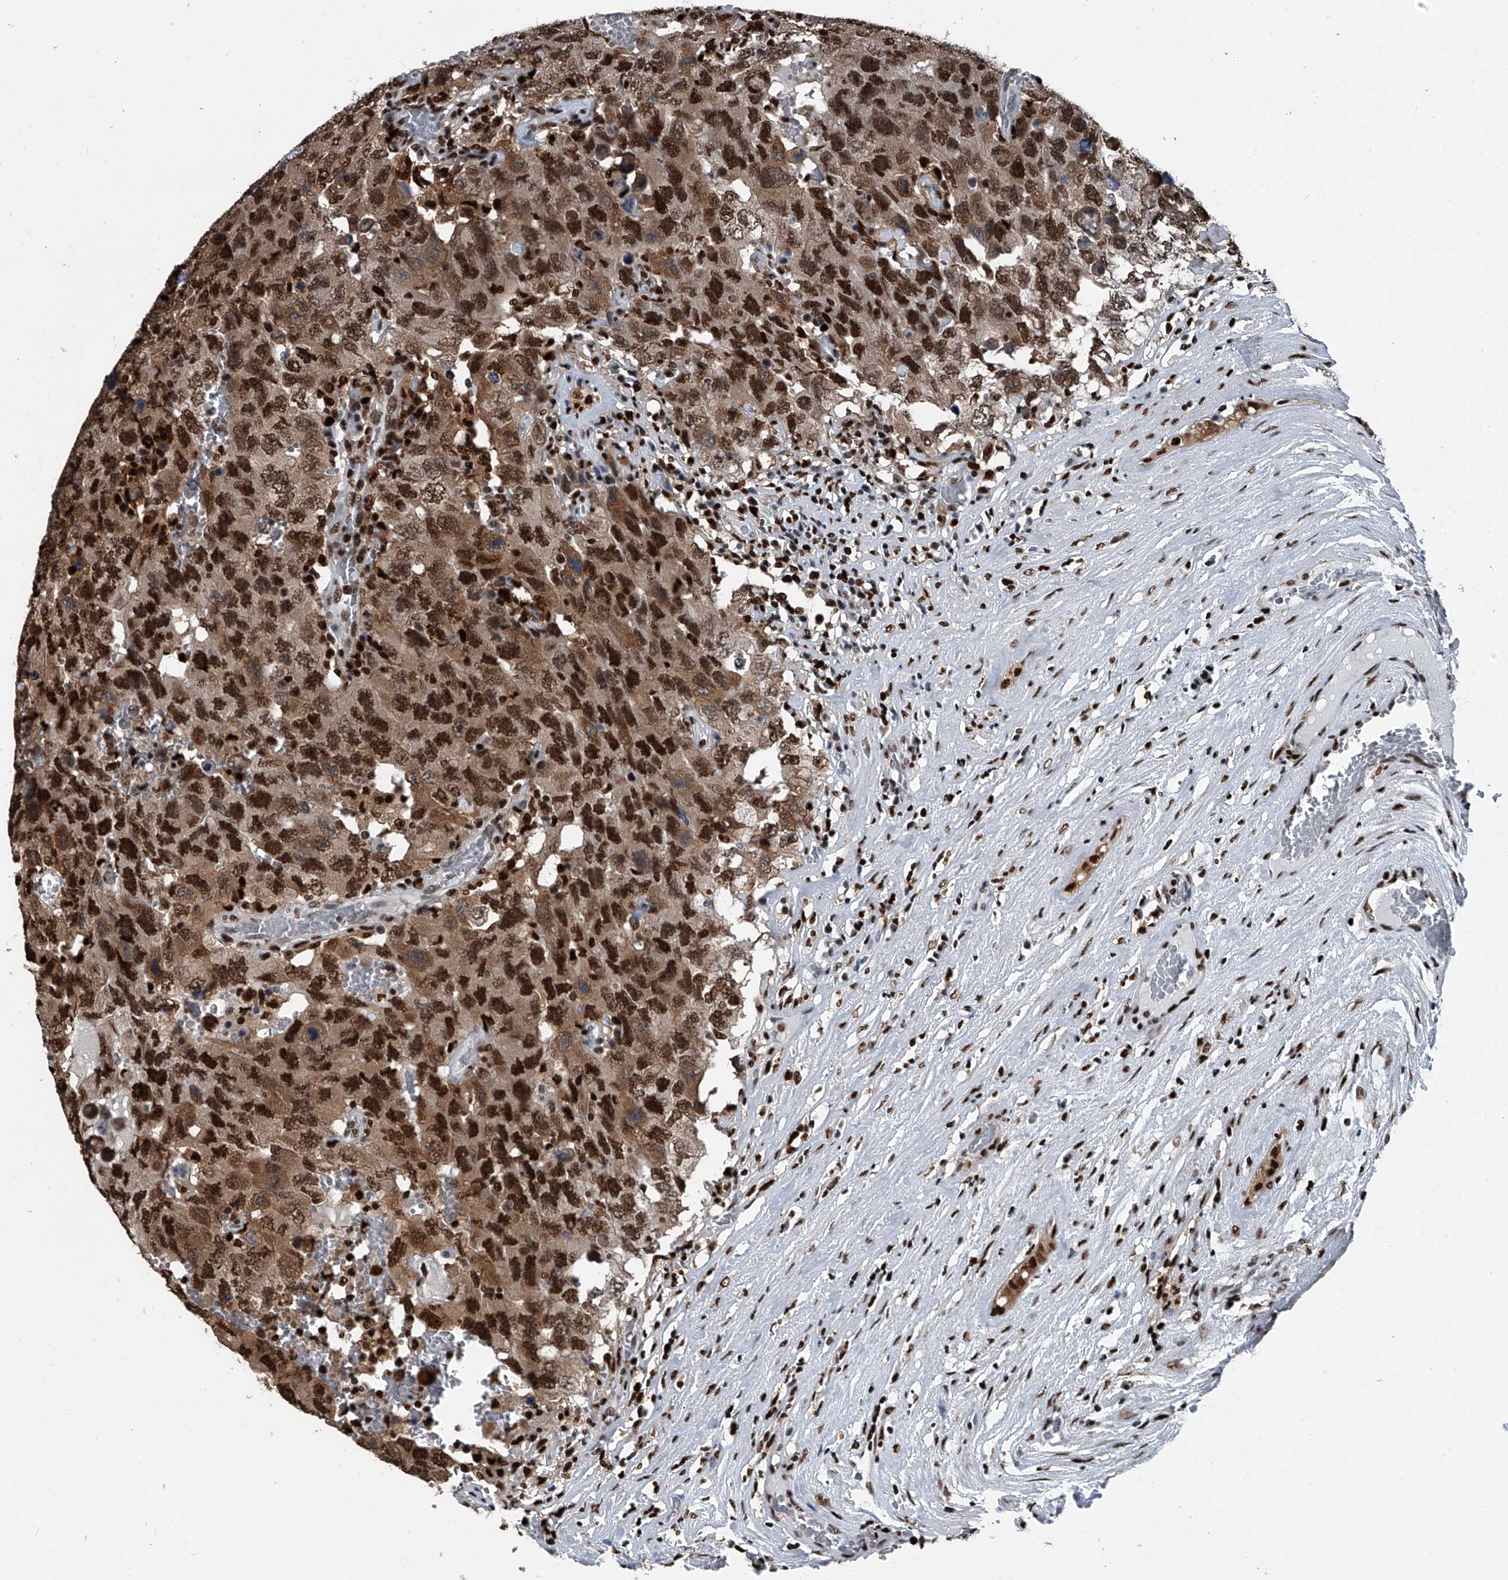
{"staining": {"intensity": "strong", "quantity": ">75%", "location": "cytoplasmic/membranous,nuclear"}, "tissue": "testis cancer", "cell_type": "Tumor cells", "image_type": "cancer", "snomed": [{"axis": "morphology", "description": "Carcinoma, Embryonal, NOS"}, {"axis": "topography", "description": "Testis"}], "caption": "Strong cytoplasmic/membranous and nuclear protein positivity is seen in about >75% of tumor cells in embryonal carcinoma (testis). Immunohistochemistry (ihc) stains the protein in brown and the nuclei are stained blue.", "gene": "FKBP5", "patient": {"sex": "male", "age": 26}}